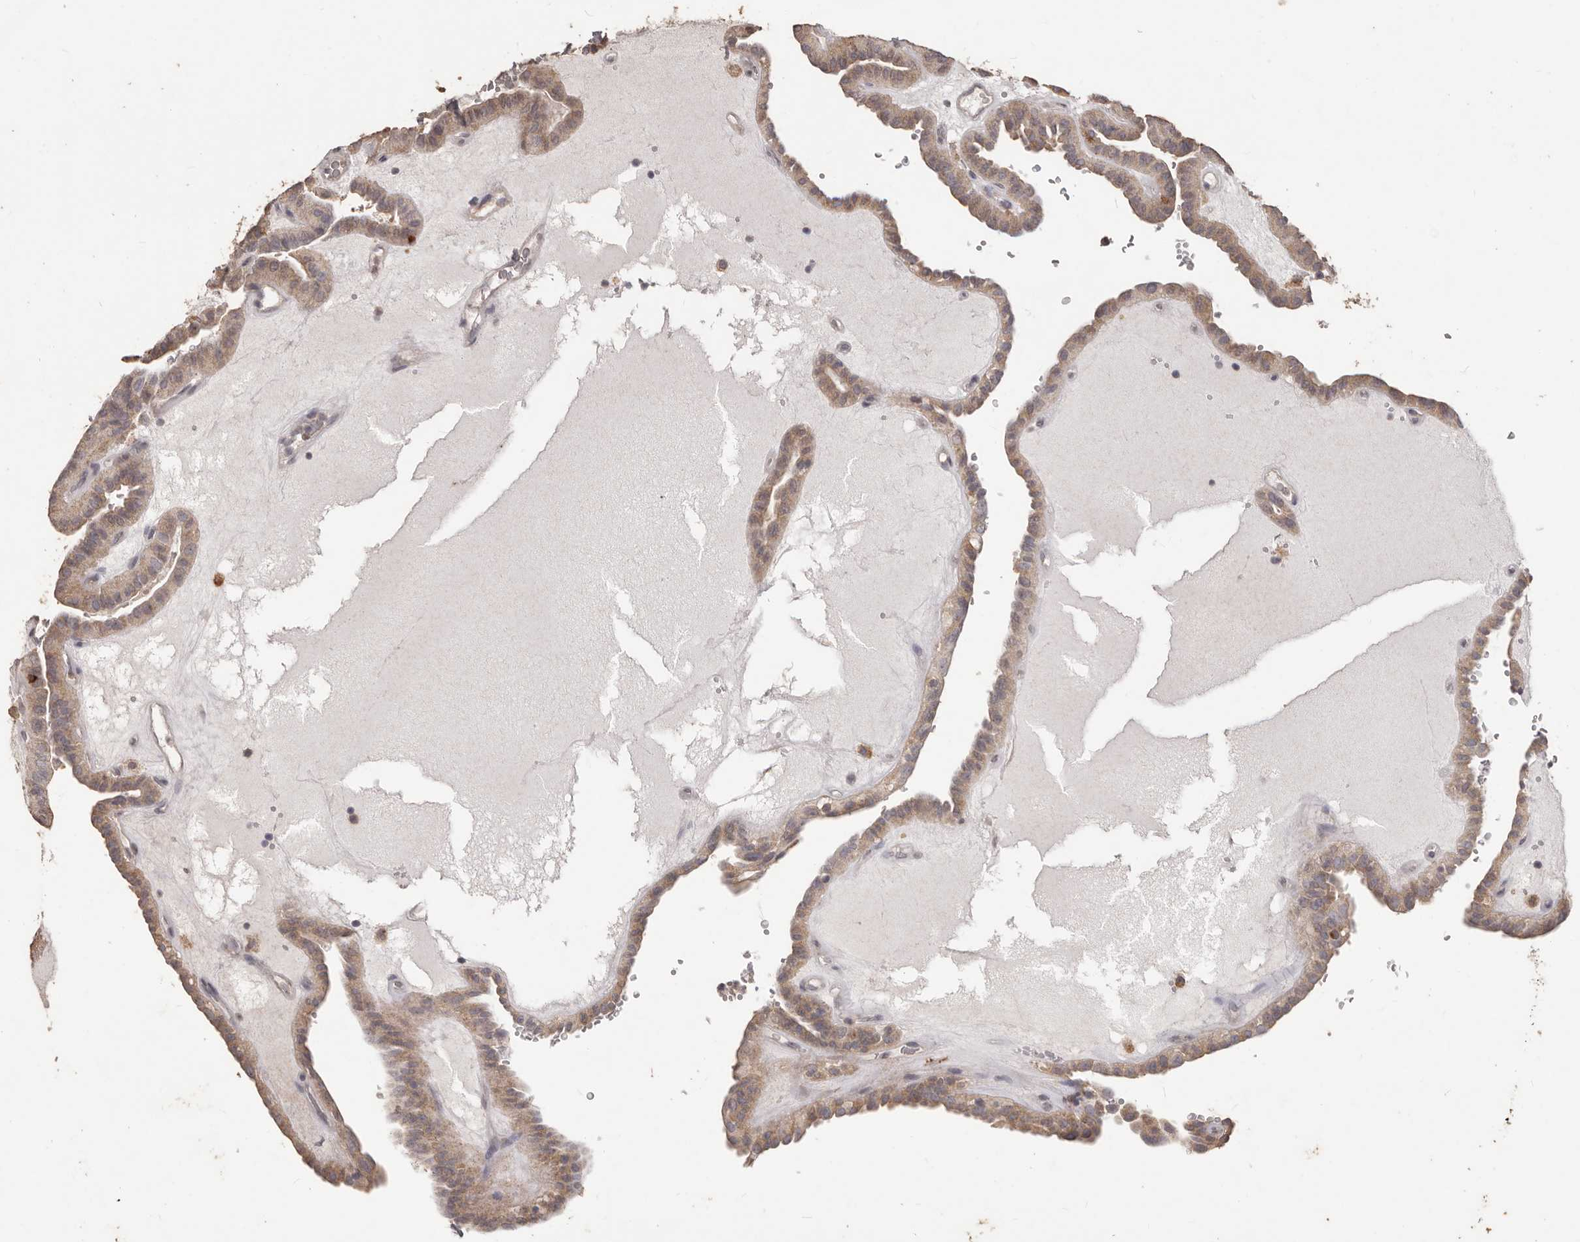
{"staining": {"intensity": "moderate", "quantity": ">75%", "location": "cytoplasmic/membranous"}, "tissue": "thyroid cancer", "cell_type": "Tumor cells", "image_type": "cancer", "snomed": [{"axis": "morphology", "description": "Papillary adenocarcinoma, NOS"}, {"axis": "topography", "description": "Thyroid gland"}], "caption": "Immunohistochemical staining of human thyroid papillary adenocarcinoma reveals medium levels of moderate cytoplasmic/membranous staining in about >75% of tumor cells.", "gene": "PRSS27", "patient": {"sex": "male", "age": 77}}